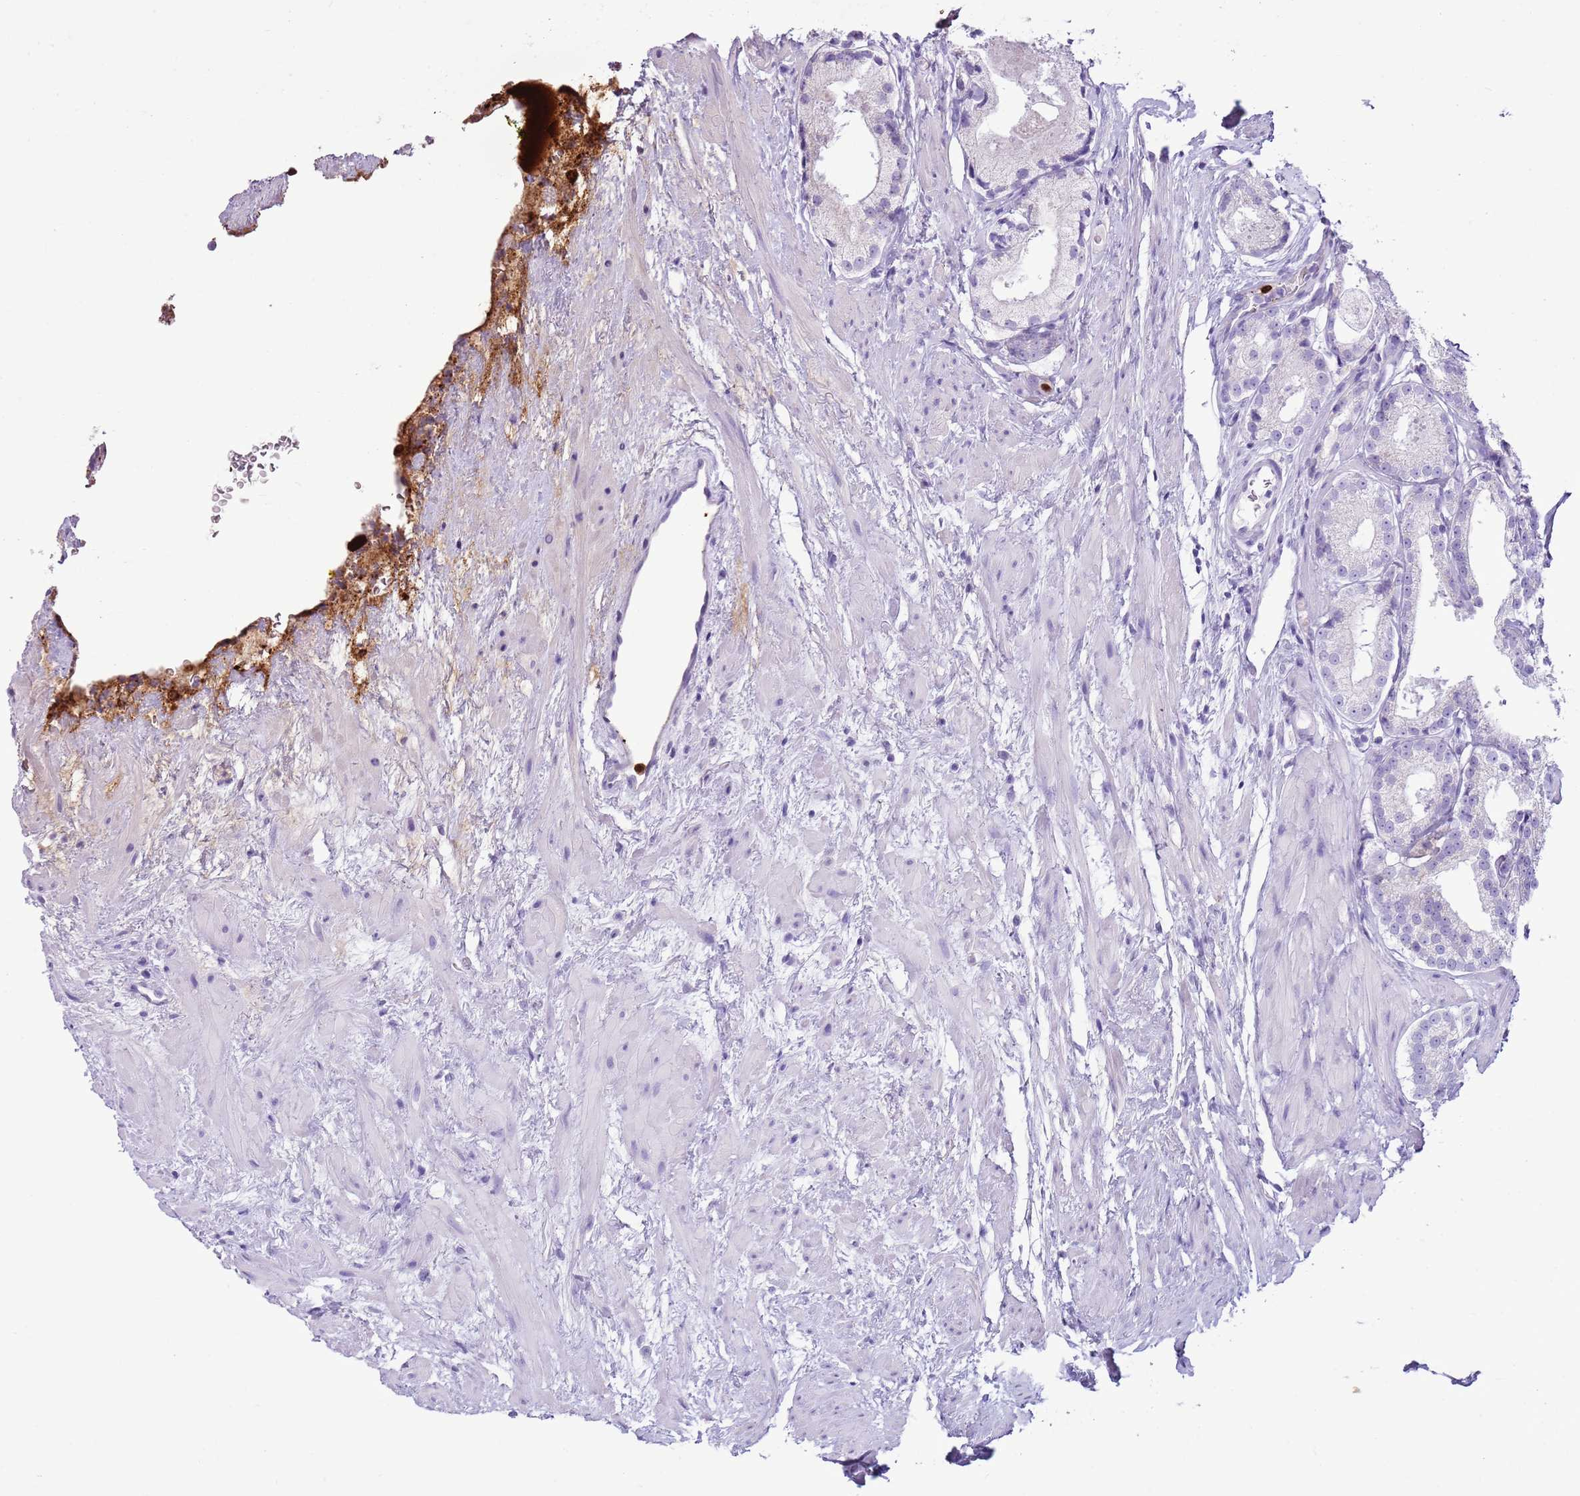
{"staining": {"intensity": "negative", "quantity": "none", "location": "none"}, "tissue": "prostate cancer", "cell_type": "Tumor cells", "image_type": "cancer", "snomed": [{"axis": "morphology", "description": "Adenocarcinoma, Low grade"}, {"axis": "topography", "description": "Prostate"}], "caption": "This is an immunohistochemistry (IHC) image of prostate cancer (adenocarcinoma (low-grade)). There is no expression in tumor cells.", "gene": "CD177", "patient": {"sex": "male", "age": 68}}